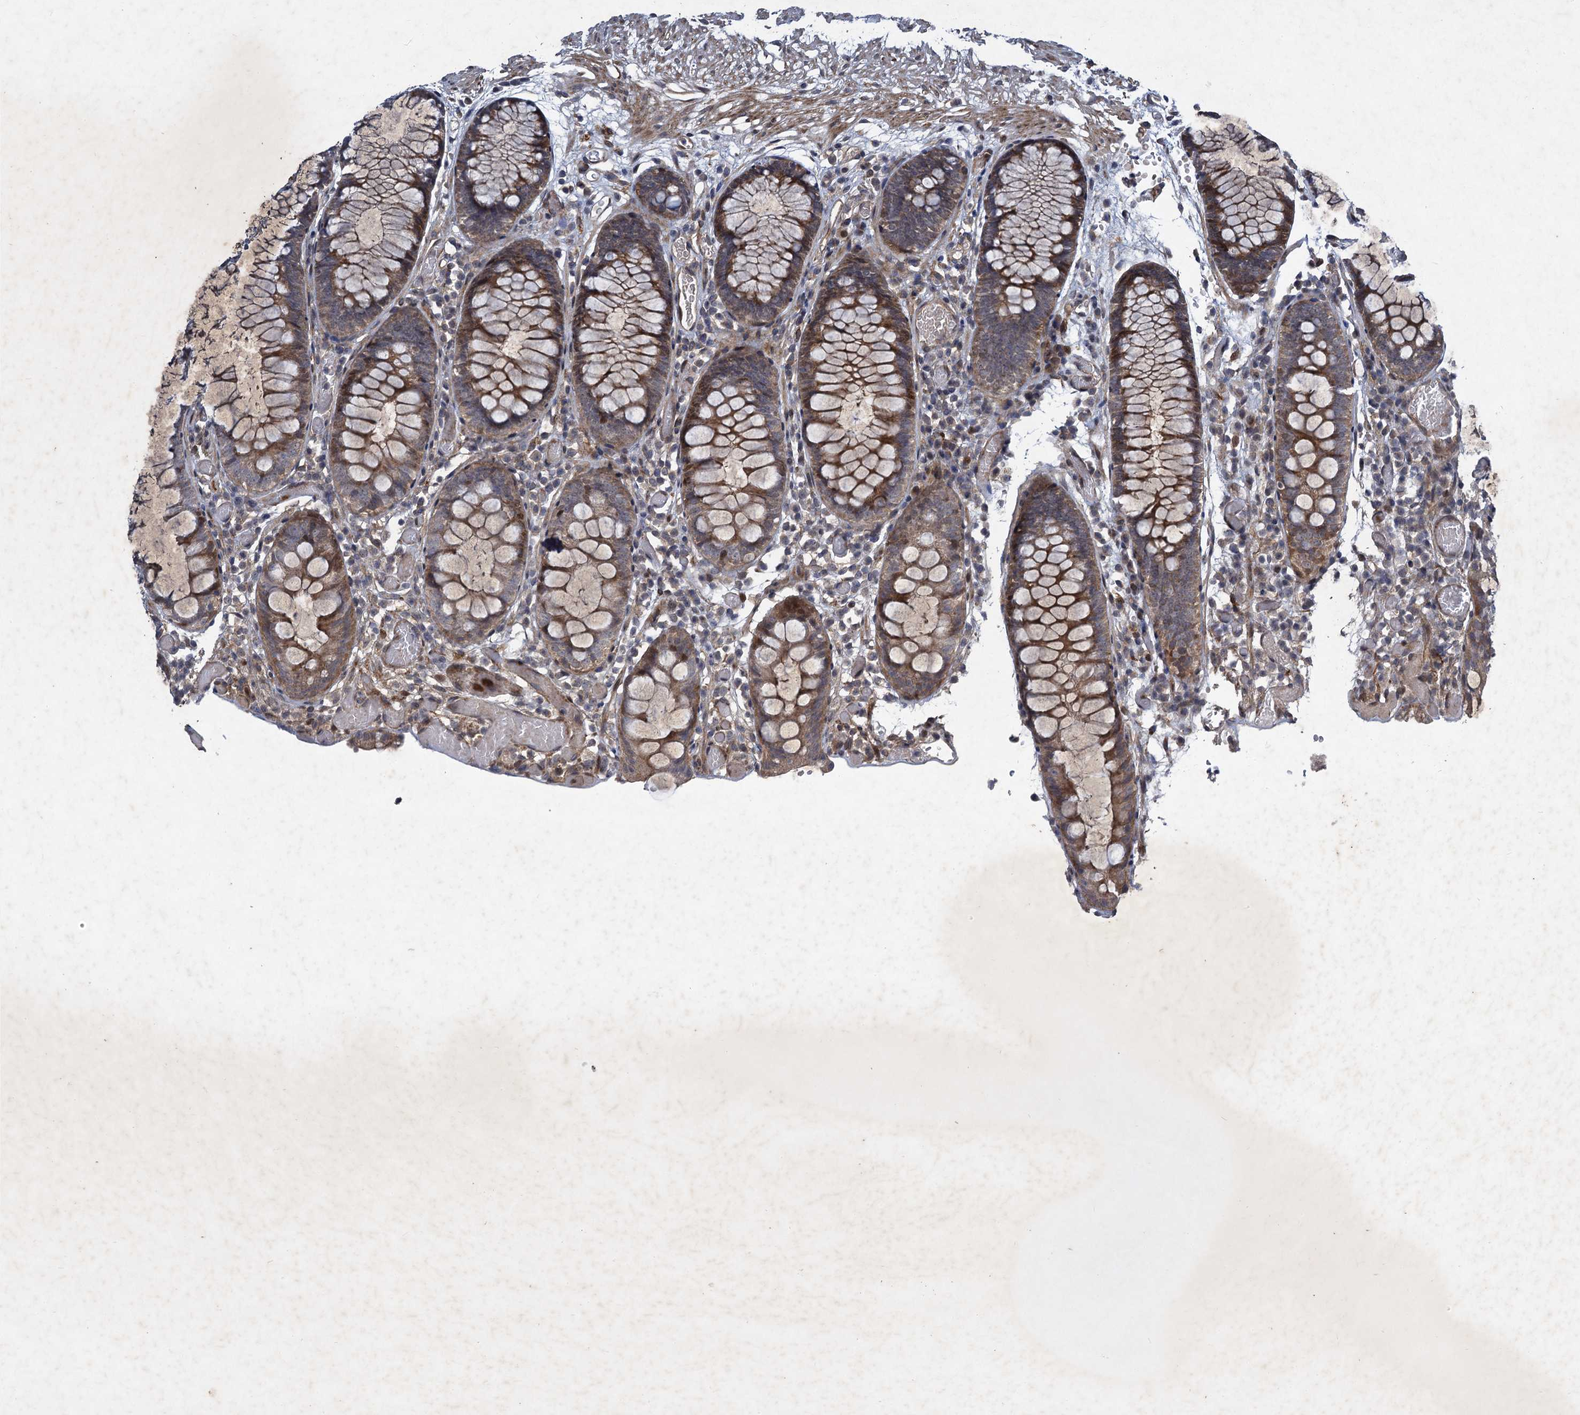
{"staining": {"intensity": "moderate", "quantity": ">75%", "location": "cytoplasmic/membranous"}, "tissue": "colon", "cell_type": "Endothelial cells", "image_type": "normal", "snomed": [{"axis": "morphology", "description": "Normal tissue, NOS"}, {"axis": "topography", "description": "Colon"}], "caption": "The photomicrograph displays staining of normal colon, revealing moderate cytoplasmic/membranous protein expression (brown color) within endothelial cells.", "gene": "NUDT22", "patient": {"sex": "male", "age": 14}}